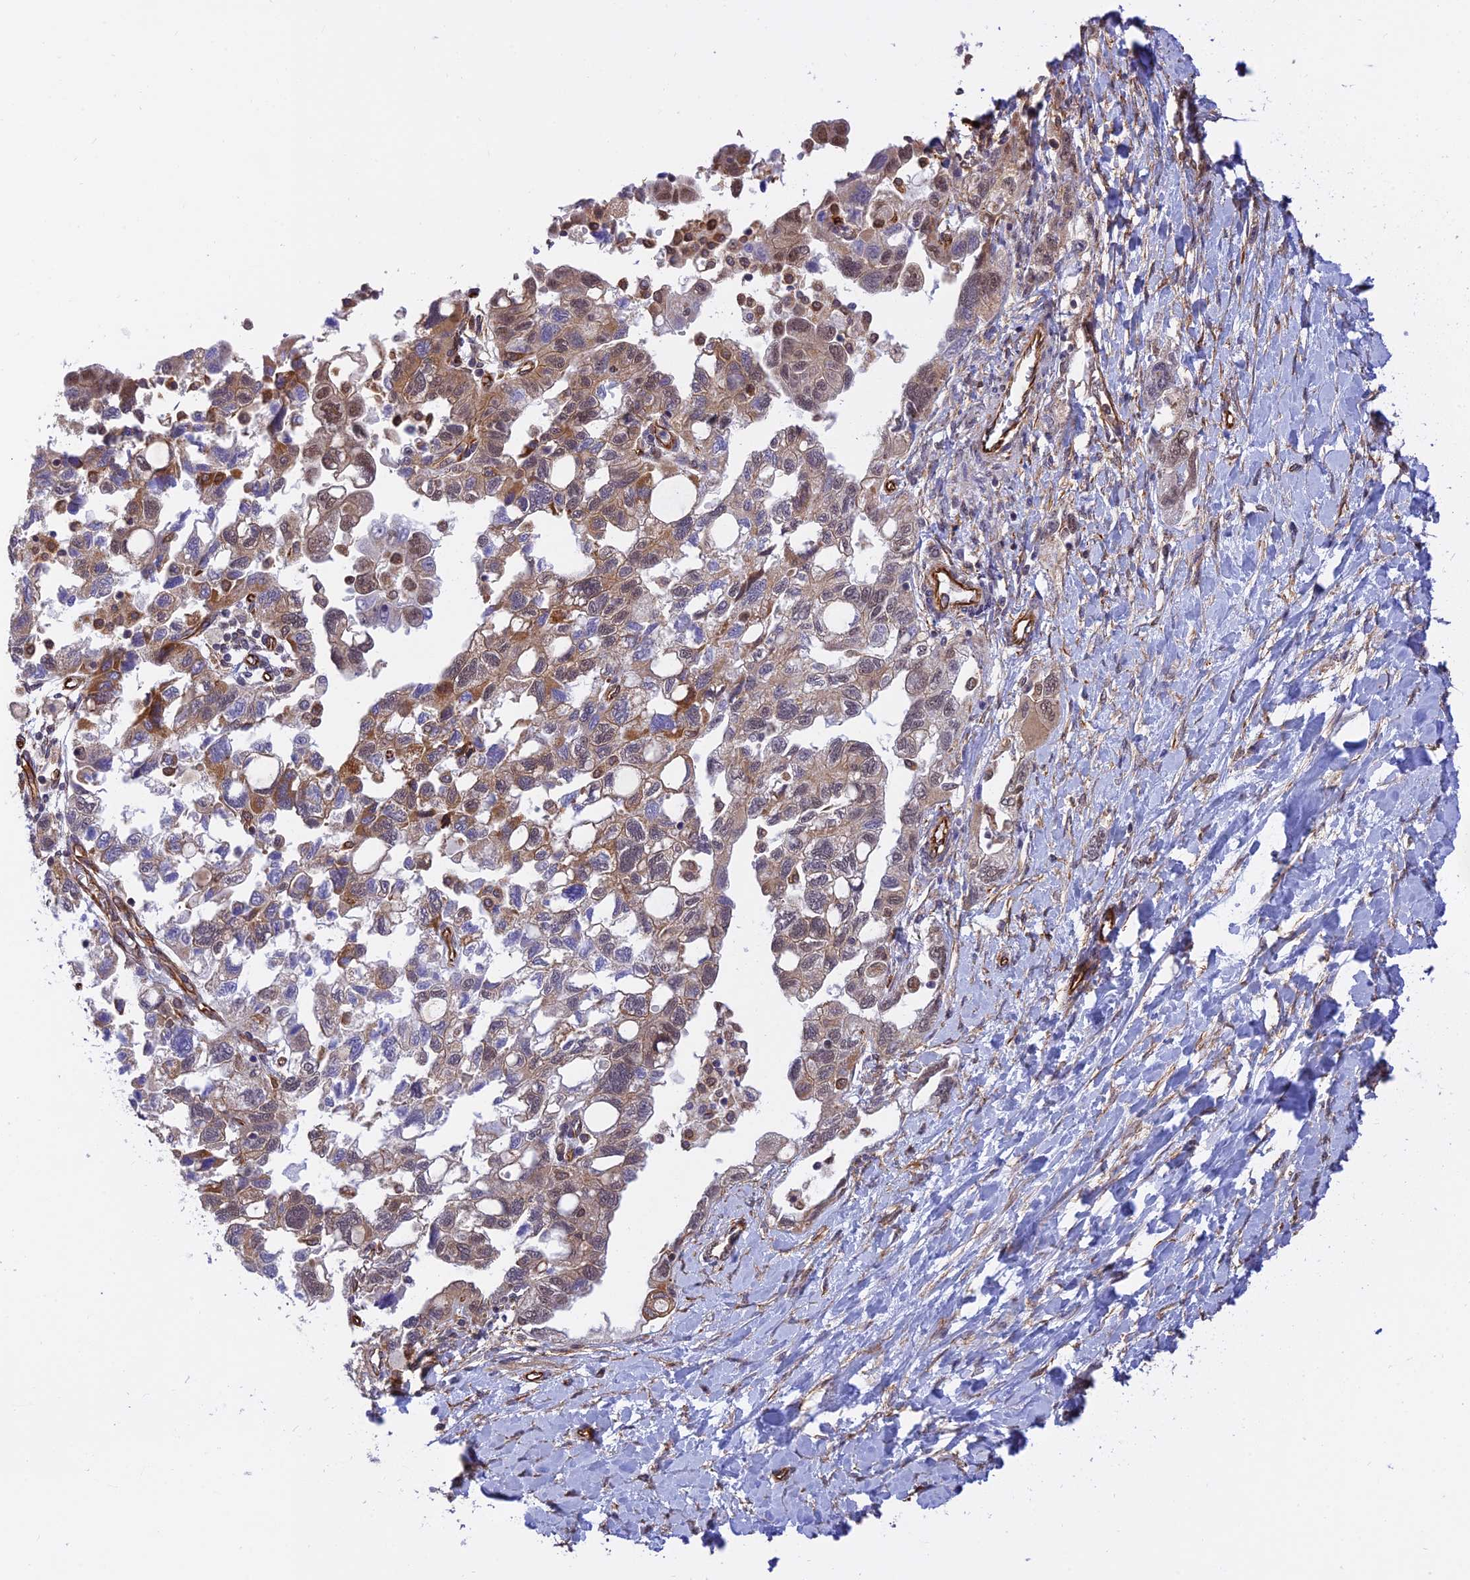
{"staining": {"intensity": "moderate", "quantity": "25%-75%", "location": "cytoplasmic/membranous,nuclear"}, "tissue": "ovarian cancer", "cell_type": "Tumor cells", "image_type": "cancer", "snomed": [{"axis": "morphology", "description": "Carcinoma, NOS"}, {"axis": "morphology", "description": "Cystadenocarcinoma, serous, NOS"}, {"axis": "topography", "description": "Ovary"}], "caption": "Ovarian cancer was stained to show a protein in brown. There is medium levels of moderate cytoplasmic/membranous and nuclear staining in about 25%-75% of tumor cells.", "gene": "PAGR1", "patient": {"sex": "female", "age": 69}}